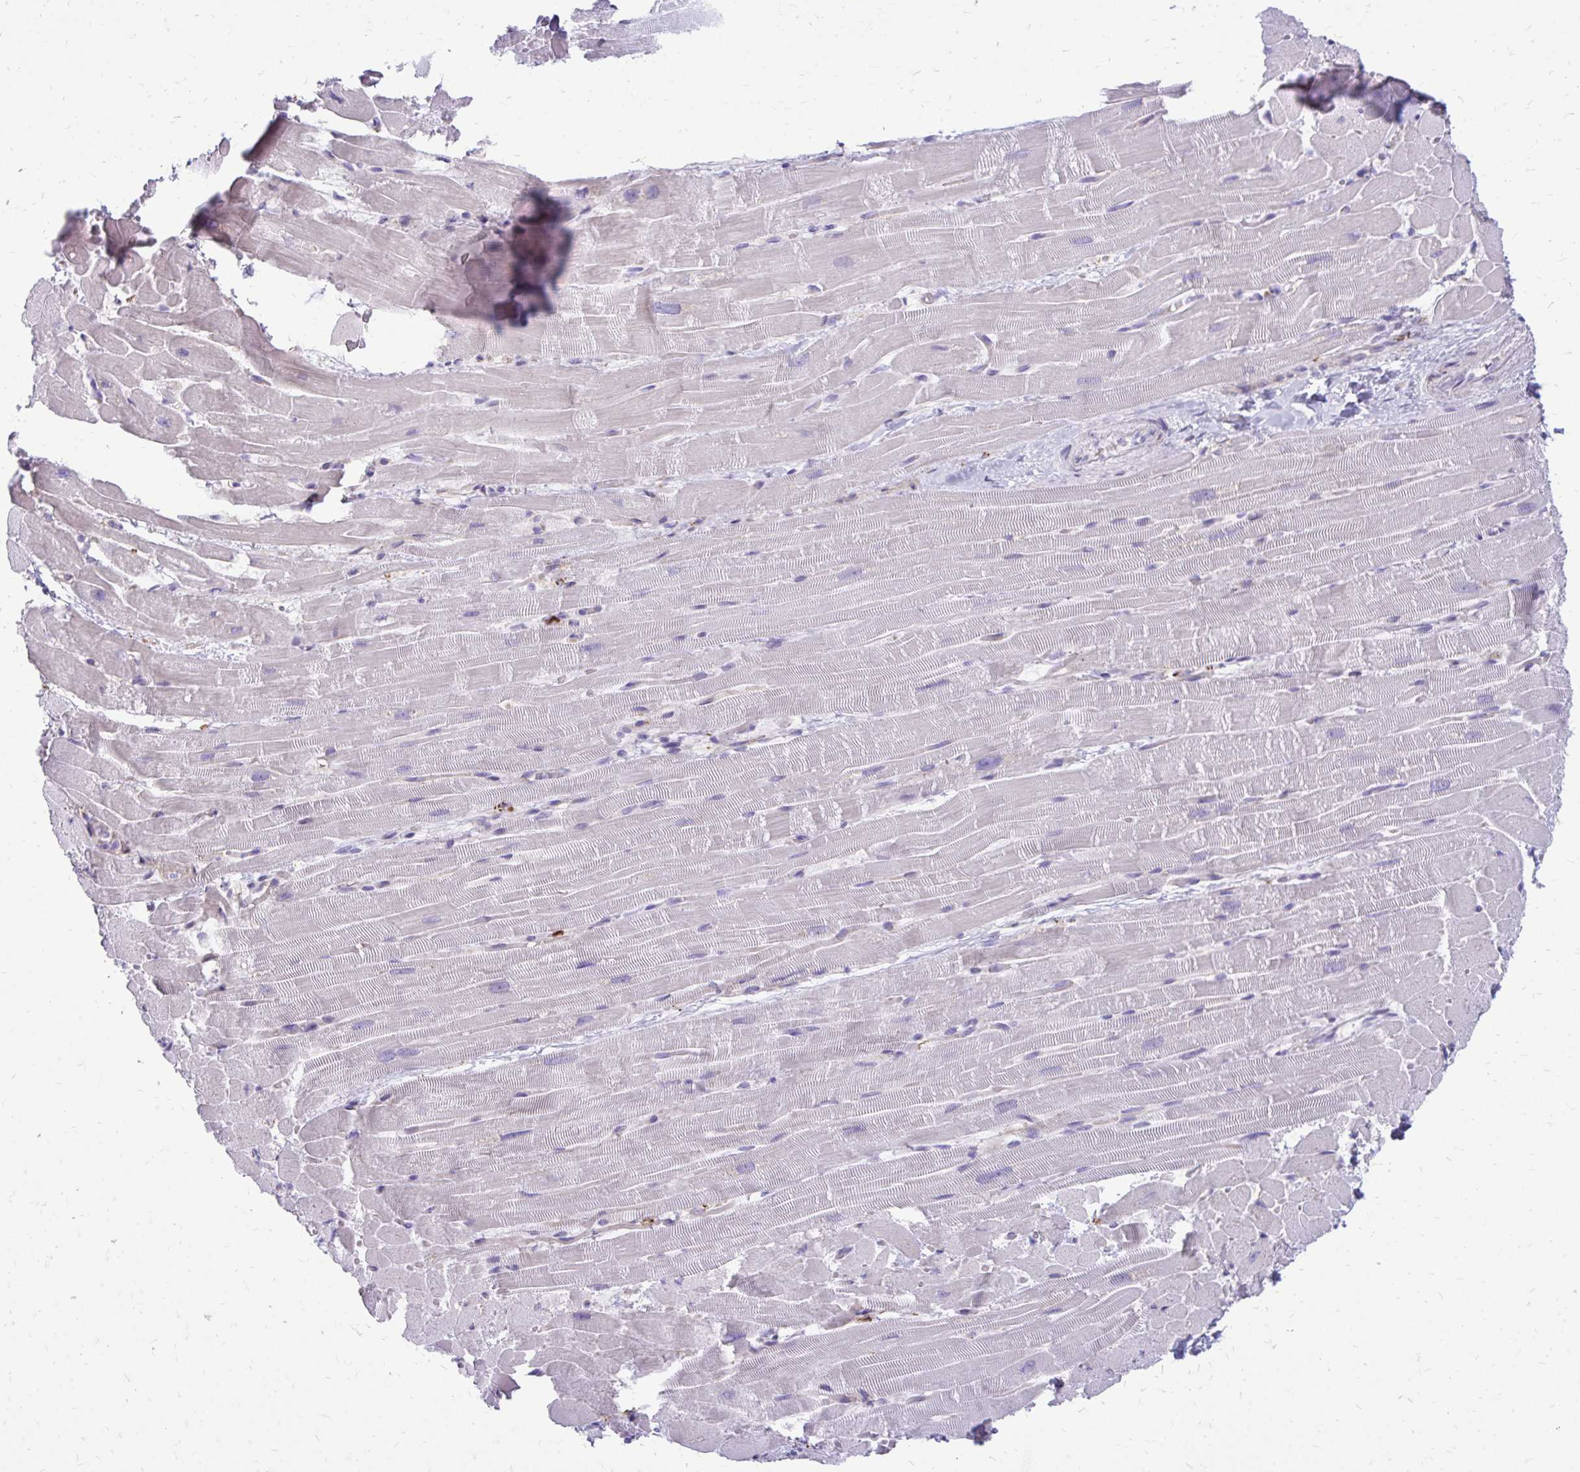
{"staining": {"intensity": "negative", "quantity": "none", "location": "none"}, "tissue": "heart muscle", "cell_type": "Cardiomyocytes", "image_type": "normal", "snomed": [{"axis": "morphology", "description": "Normal tissue, NOS"}, {"axis": "topography", "description": "Heart"}], "caption": "DAB (3,3'-diaminobenzidine) immunohistochemical staining of normal human heart muscle exhibits no significant staining in cardiomyocytes. (IHC, brightfield microscopy, high magnification).", "gene": "SIGLEC11", "patient": {"sex": "male", "age": 37}}